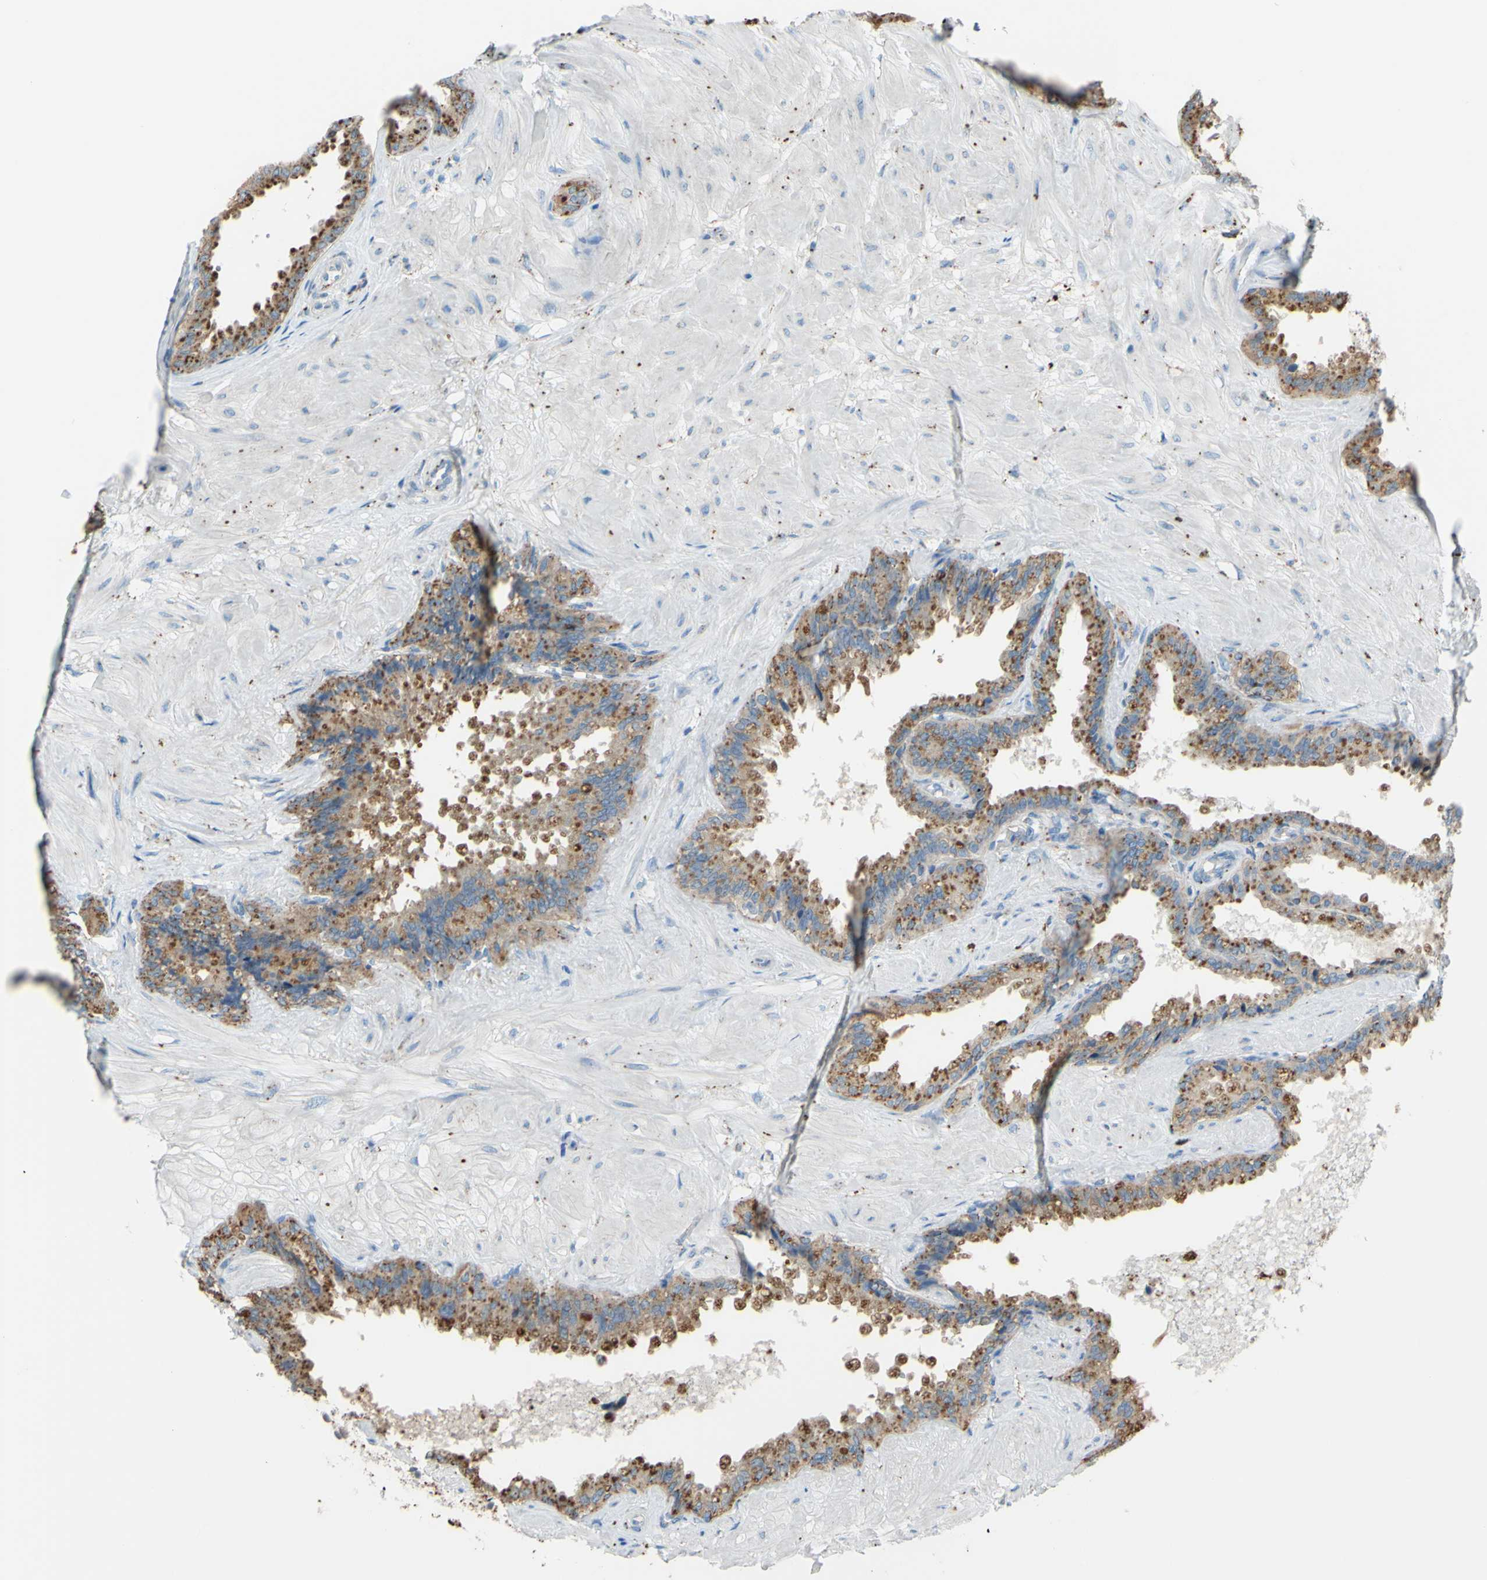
{"staining": {"intensity": "moderate", "quantity": ">75%", "location": "cytoplasmic/membranous"}, "tissue": "seminal vesicle", "cell_type": "Glandular cells", "image_type": "normal", "snomed": [{"axis": "morphology", "description": "Normal tissue, NOS"}, {"axis": "topography", "description": "Seminal veicle"}], "caption": "Moderate cytoplasmic/membranous protein staining is present in approximately >75% of glandular cells in seminal vesicle.", "gene": "CTSD", "patient": {"sex": "male", "age": 46}}